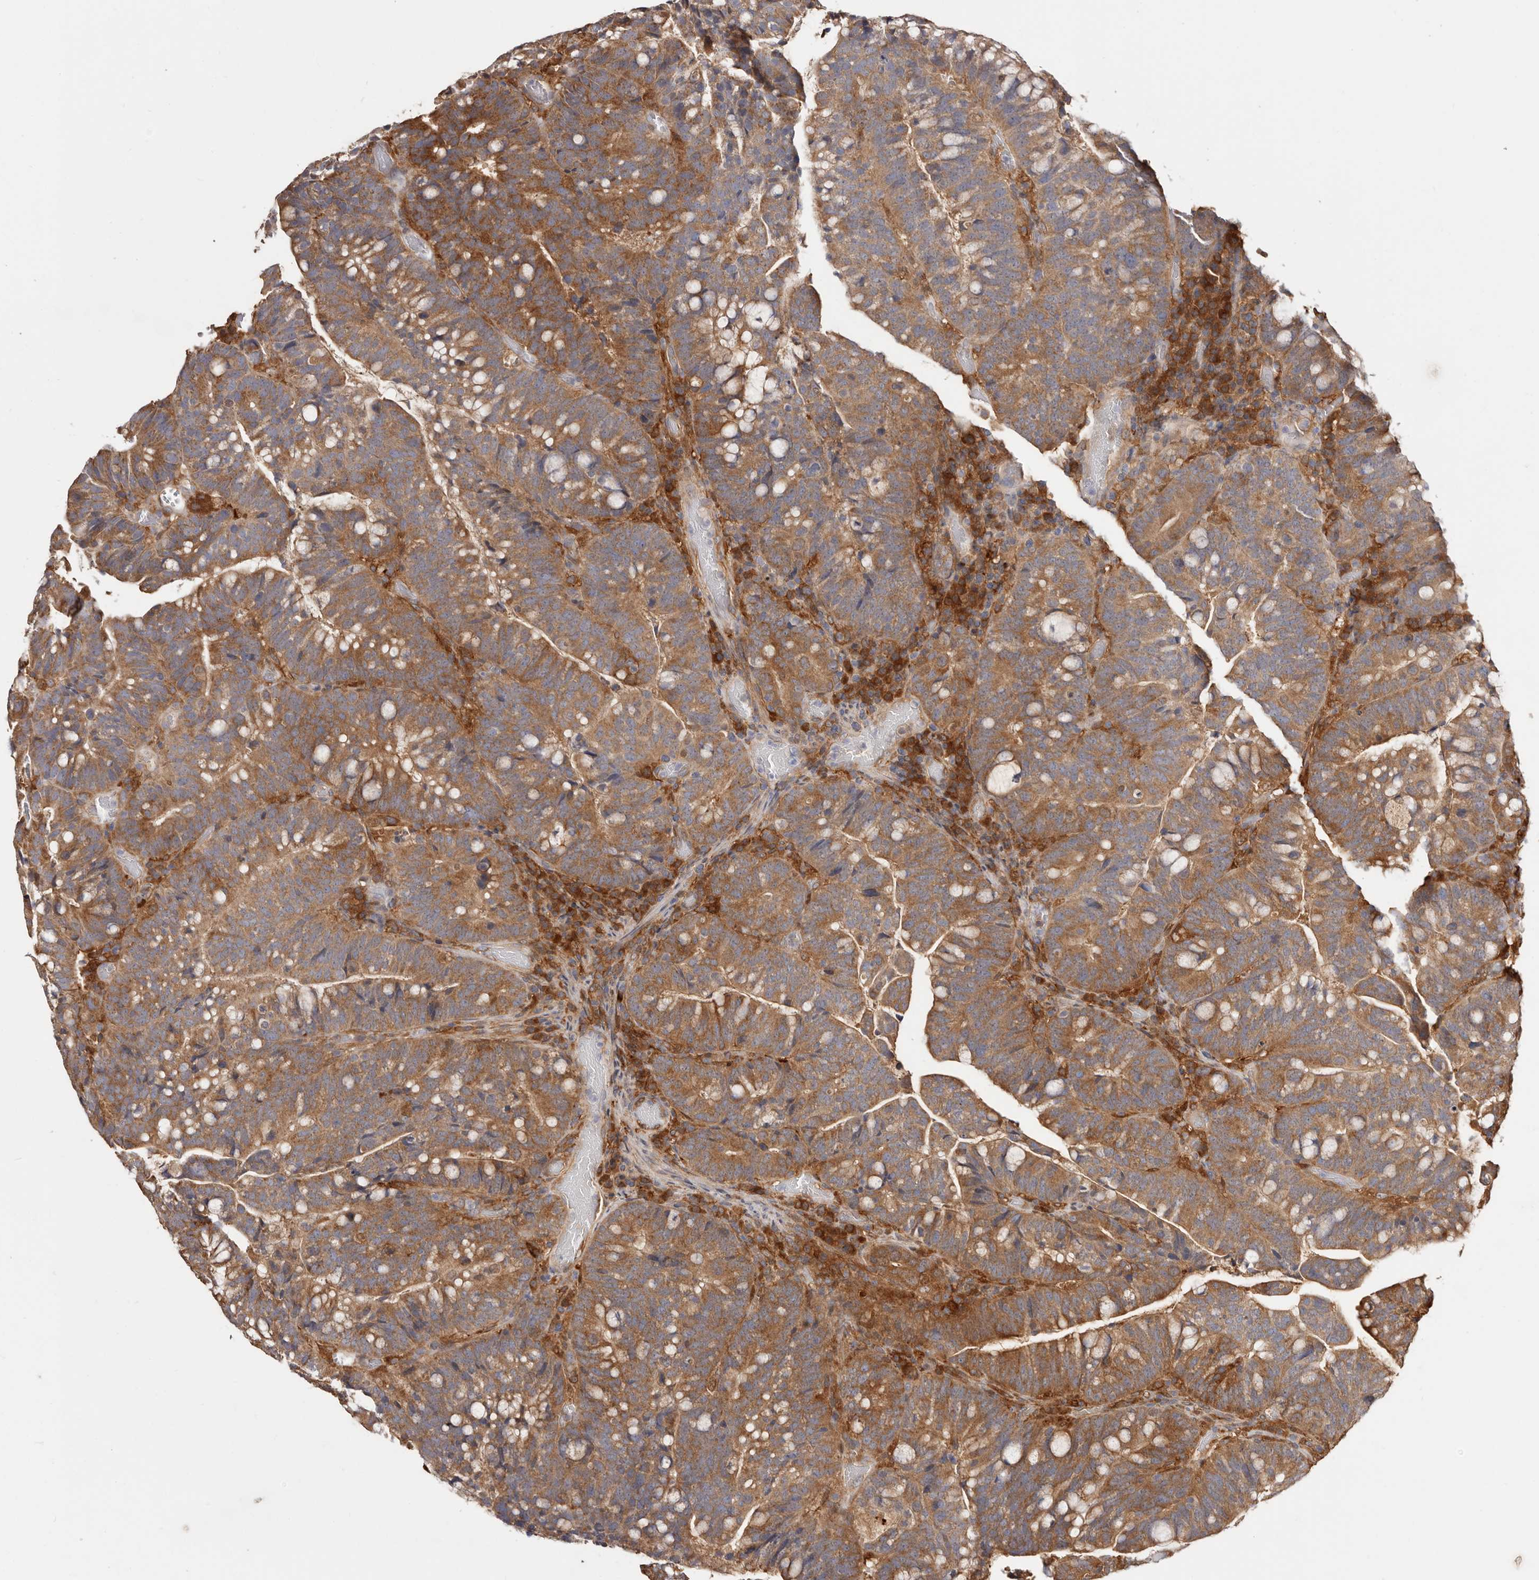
{"staining": {"intensity": "strong", "quantity": ">75%", "location": "cytoplasmic/membranous"}, "tissue": "colorectal cancer", "cell_type": "Tumor cells", "image_type": "cancer", "snomed": [{"axis": "morphology", "description": "Adenocarcinoma, NOS"}, {"axis": "topography", "description": "Colon"}], "caption": "An immunohistochemistry image of neoplastic tissue is shown. Protein staining in brown highlights strong cytoplasmic/membranous positivity in colorectal adenocarcinoma within tumor cells.", "gene": "LAP3", "patient": {"sex": "female", "age": 66}}